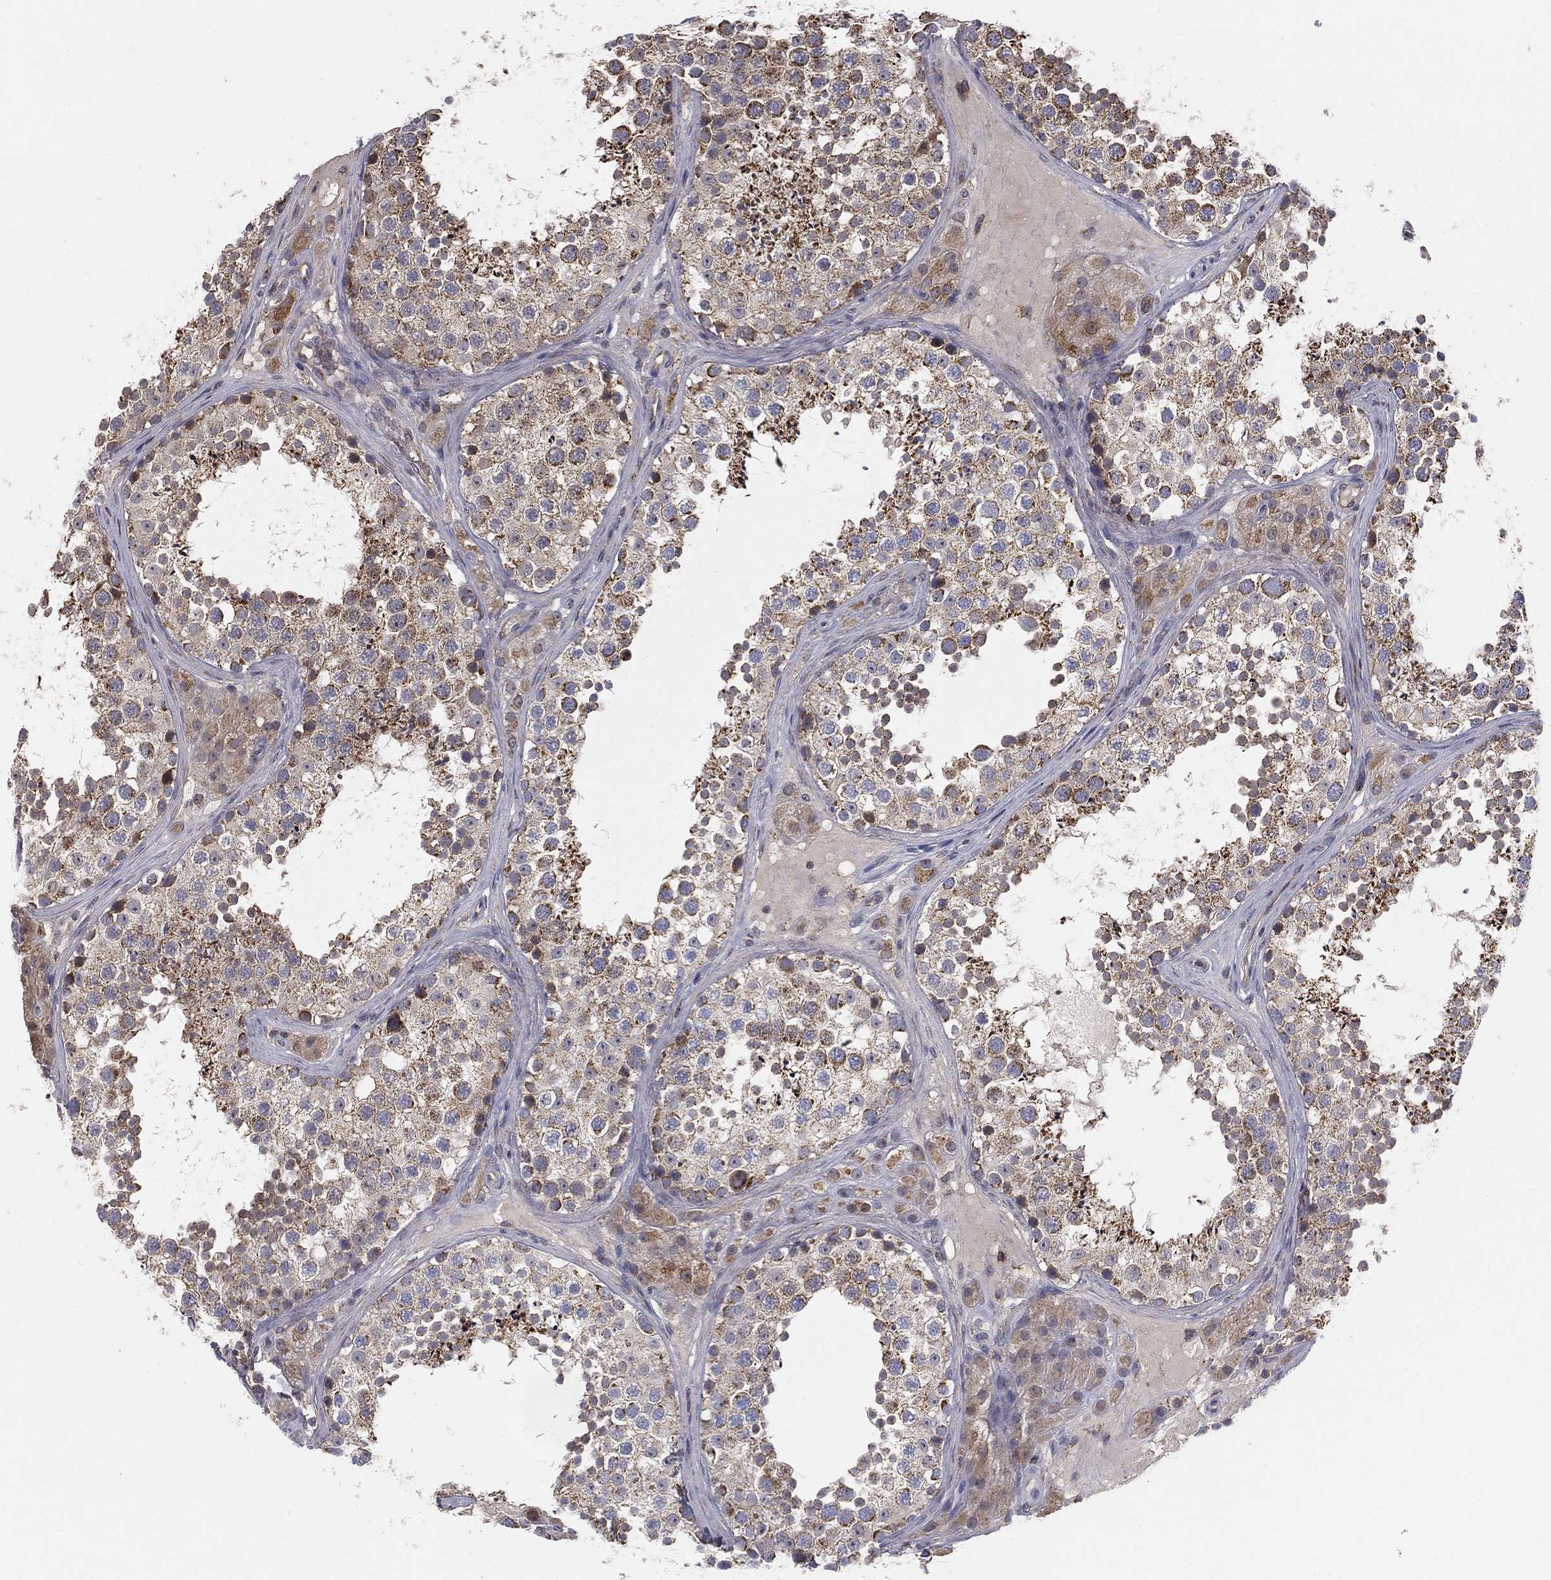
{"staining": {"intensity": "strong", "quantity": "<25%", "location": "cytoplasmic/membranous"}, "tissue": "testis", "cell_type": "Cells in seminiferous ducts", "image_type": "normal", "snomed": [{"axis": "morphology", "description": "Normal tissue, NOS"}, {"axis": "topography", "description": "Testis"}], "caption": "Strong cytoplasmic/membranous expression for a protein is seen in about <25% of cells in seminiferous ducts of unremarkable testis using immunohistochemistry.", "gene": "GPD1", "patient": {"sex": "male", "age": 41}}